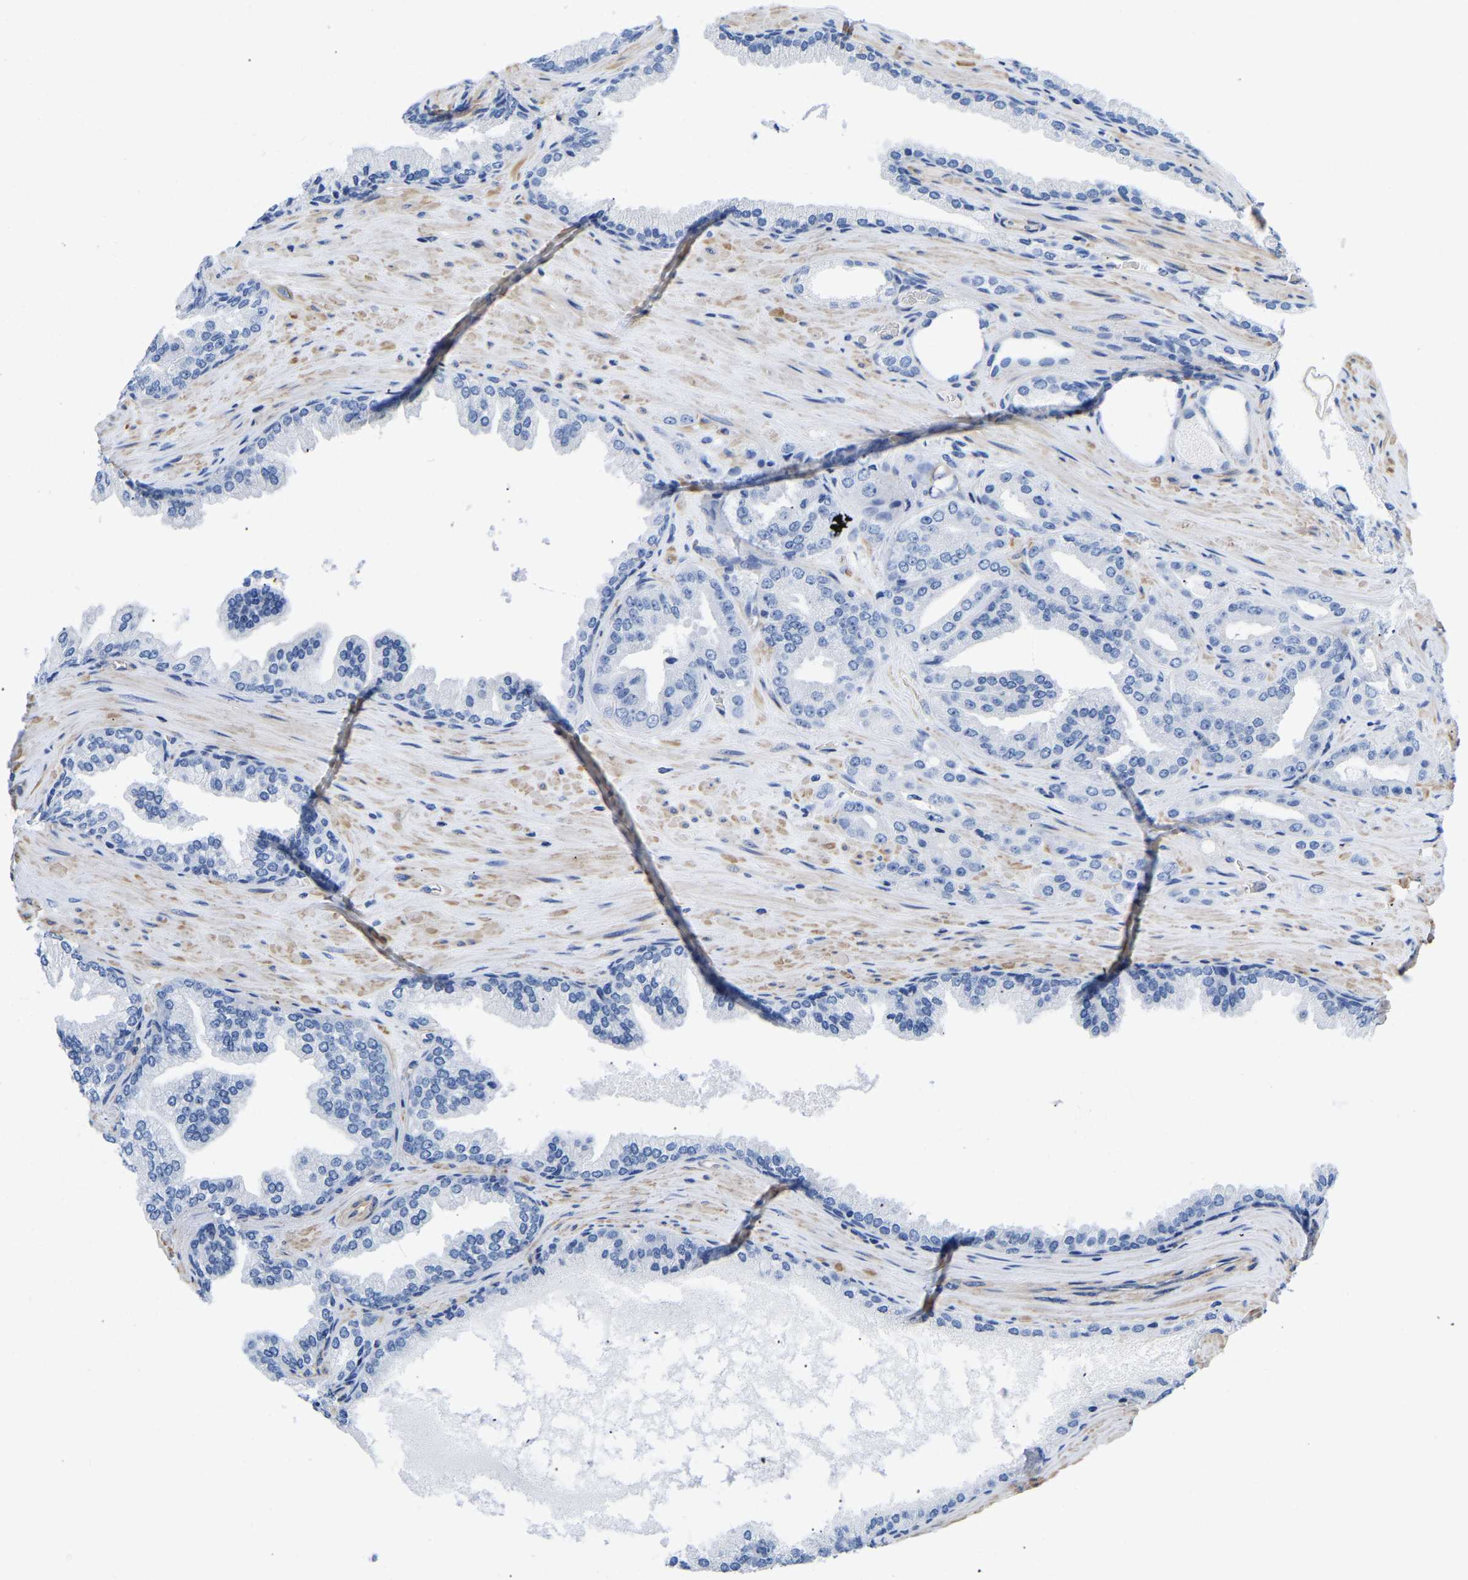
{"staining": {"intensity": "negative", "quantity": "none", "location": "none"}, "tissue": "prostate cancer", "cell_type": "Tumor cells", "image_type": "cancer", "snomed": [{"axis": "morphology", "description": "Adenocarcinoma, High grade"}, {"axis": "topography", "description": "Prostate"}], "caption": "Immunohistochemistry histopathology image of neoplastic tissue: adenocarcinoma (high-grade) (prostate) stained with DAB displays no significant protein expression in tumor cells.", "gene": "UPK3A", "patient": {"sex": "male", "age": 71}}